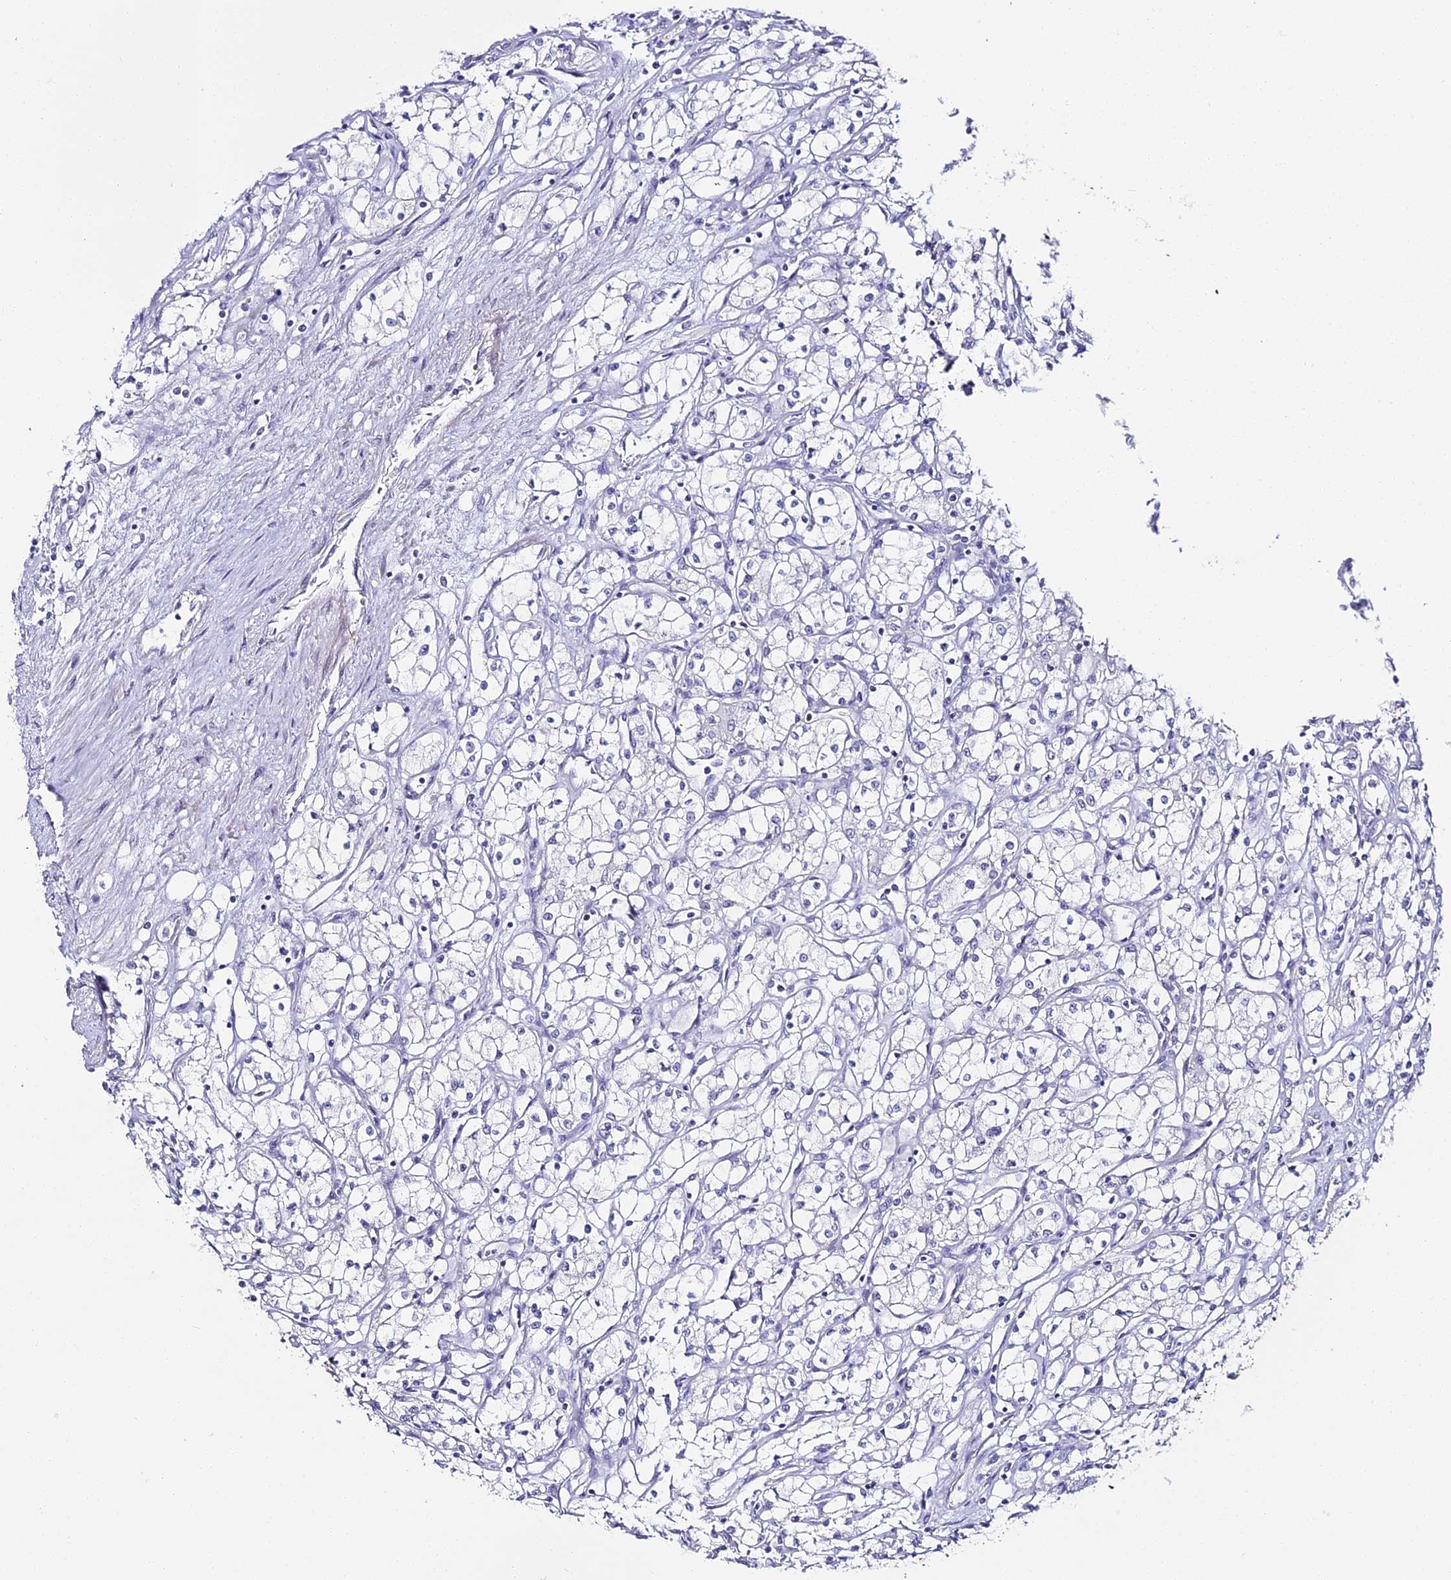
{"staining": {"intensity": "negative", "quantity": "none", "location": "none"}, "tissue": "renal cancer", "cell_type": "Tumor cells", "image_type": "cancer", "snomed": [{"axis": "morphology", "description": "Adenocarcinoma, NOS"}, {"axis": "topography", "description": "Kidney"}], "caption": "This micrograph is of renal cancer stained with immunohistochemistry (IHC) to label a protein in brown with the nuclei are counter-stained blue. There is no staining in tumor cells. Brightfield microscopy of immunohistochemistry stained with DAB (brown) and hematoxylin (blue), captured at high magnification.", "gene": "ALPG", "patient": {"sex": "male", "age": 59}}